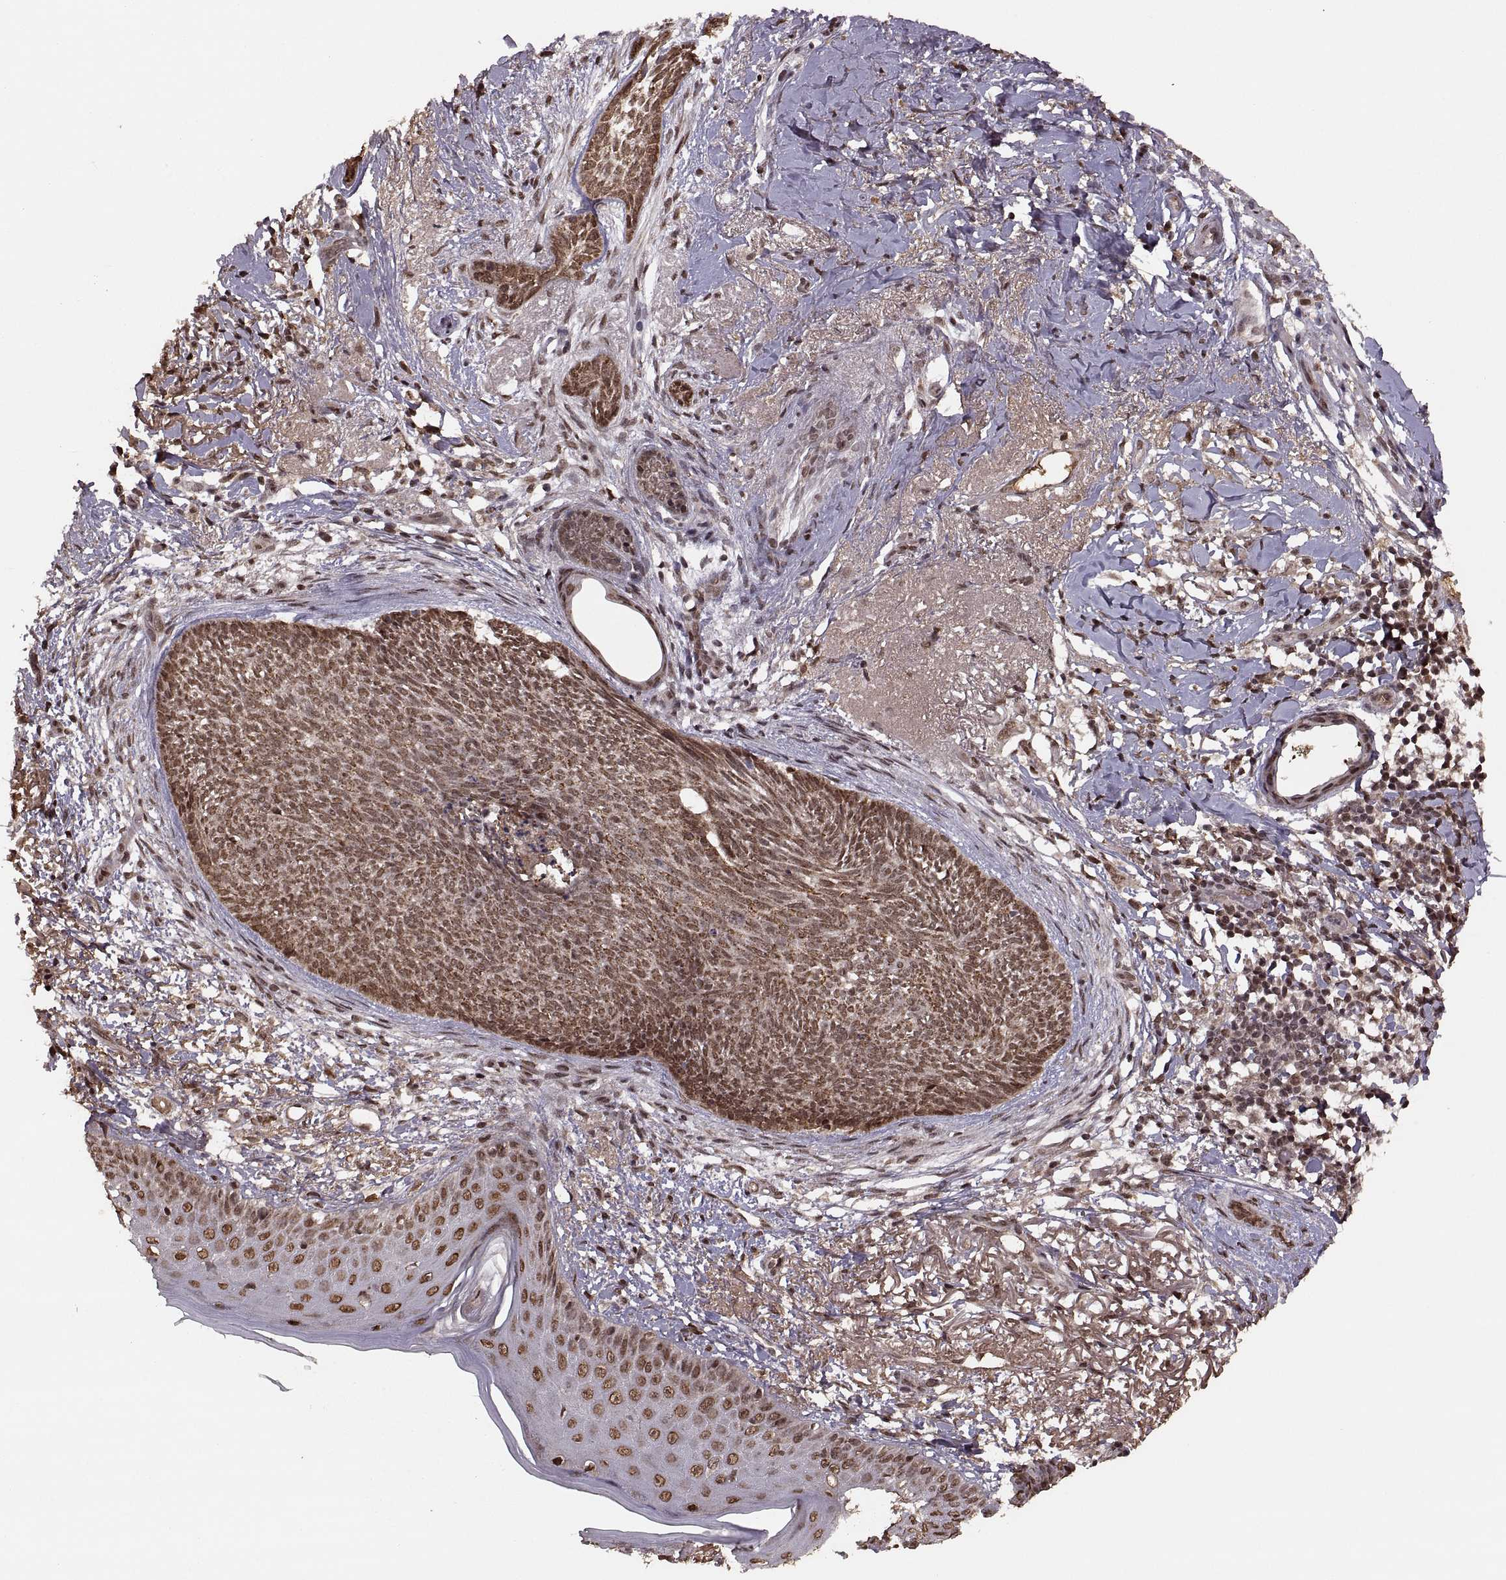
{"staining": {"intensity": "moderate", "quantity": ">75%", "location": "nuclear"}, "tissue": "skin cancer", "cell_type": "Tumor cells", "image_type": "cancer", "snomed": [{"axis": "morphology", "description": "Normal tissue, NOS"}, {"axis": "morphology", "description": "Basal cell carcinoma"}, {"axis": "topography", "description": "Skin"}], "caption": "Immunohistochemical staining of basal cell carcinoma (skin) shows moderate nuclear protein expression in about >75% of tumor cells.", "gene": "RFT1", "patient": {"sex": "male", "age": 84}}